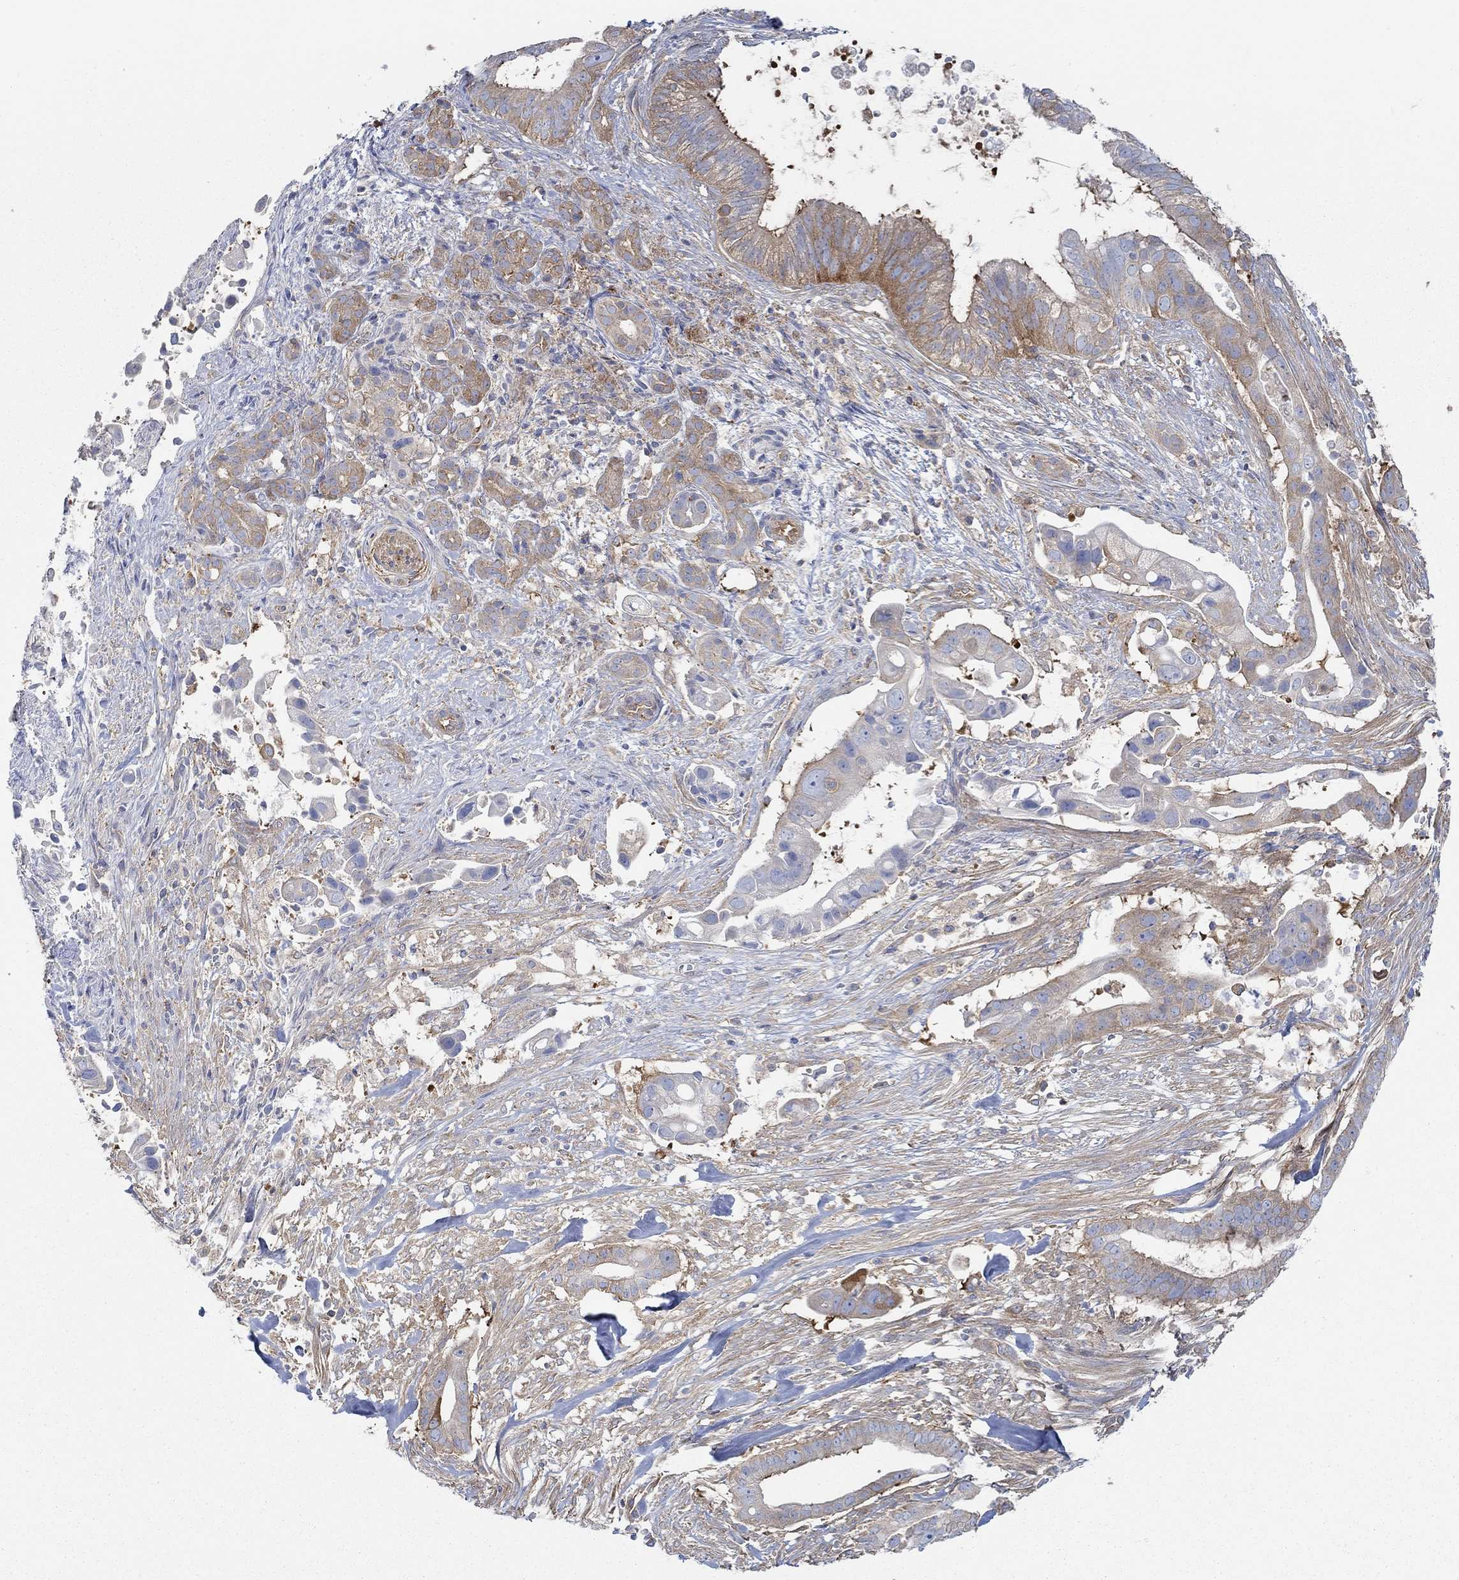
{"staining": {"intensity": "moderate", "quantity": "25%-75%", "location": "cytoplasmic/membranous"}, "tissue": "pancreatic cancer", "cell_type": "Tumor cells", "image_type": "cancer", "snomed": [{"axis": "morphology", "description": "Adenocarcinoma, NOS"}, {"axis": "topography", "description": "Pancreas"}], "caption": "Tumor cells reveal moderate cytoplasmic/membranous positivity in approximately 25%-75% of cells in pancreatic cancer (adenocarcinoma).", "gene": "SPAG9", "patient": {"sex": "male", "age": 61}}